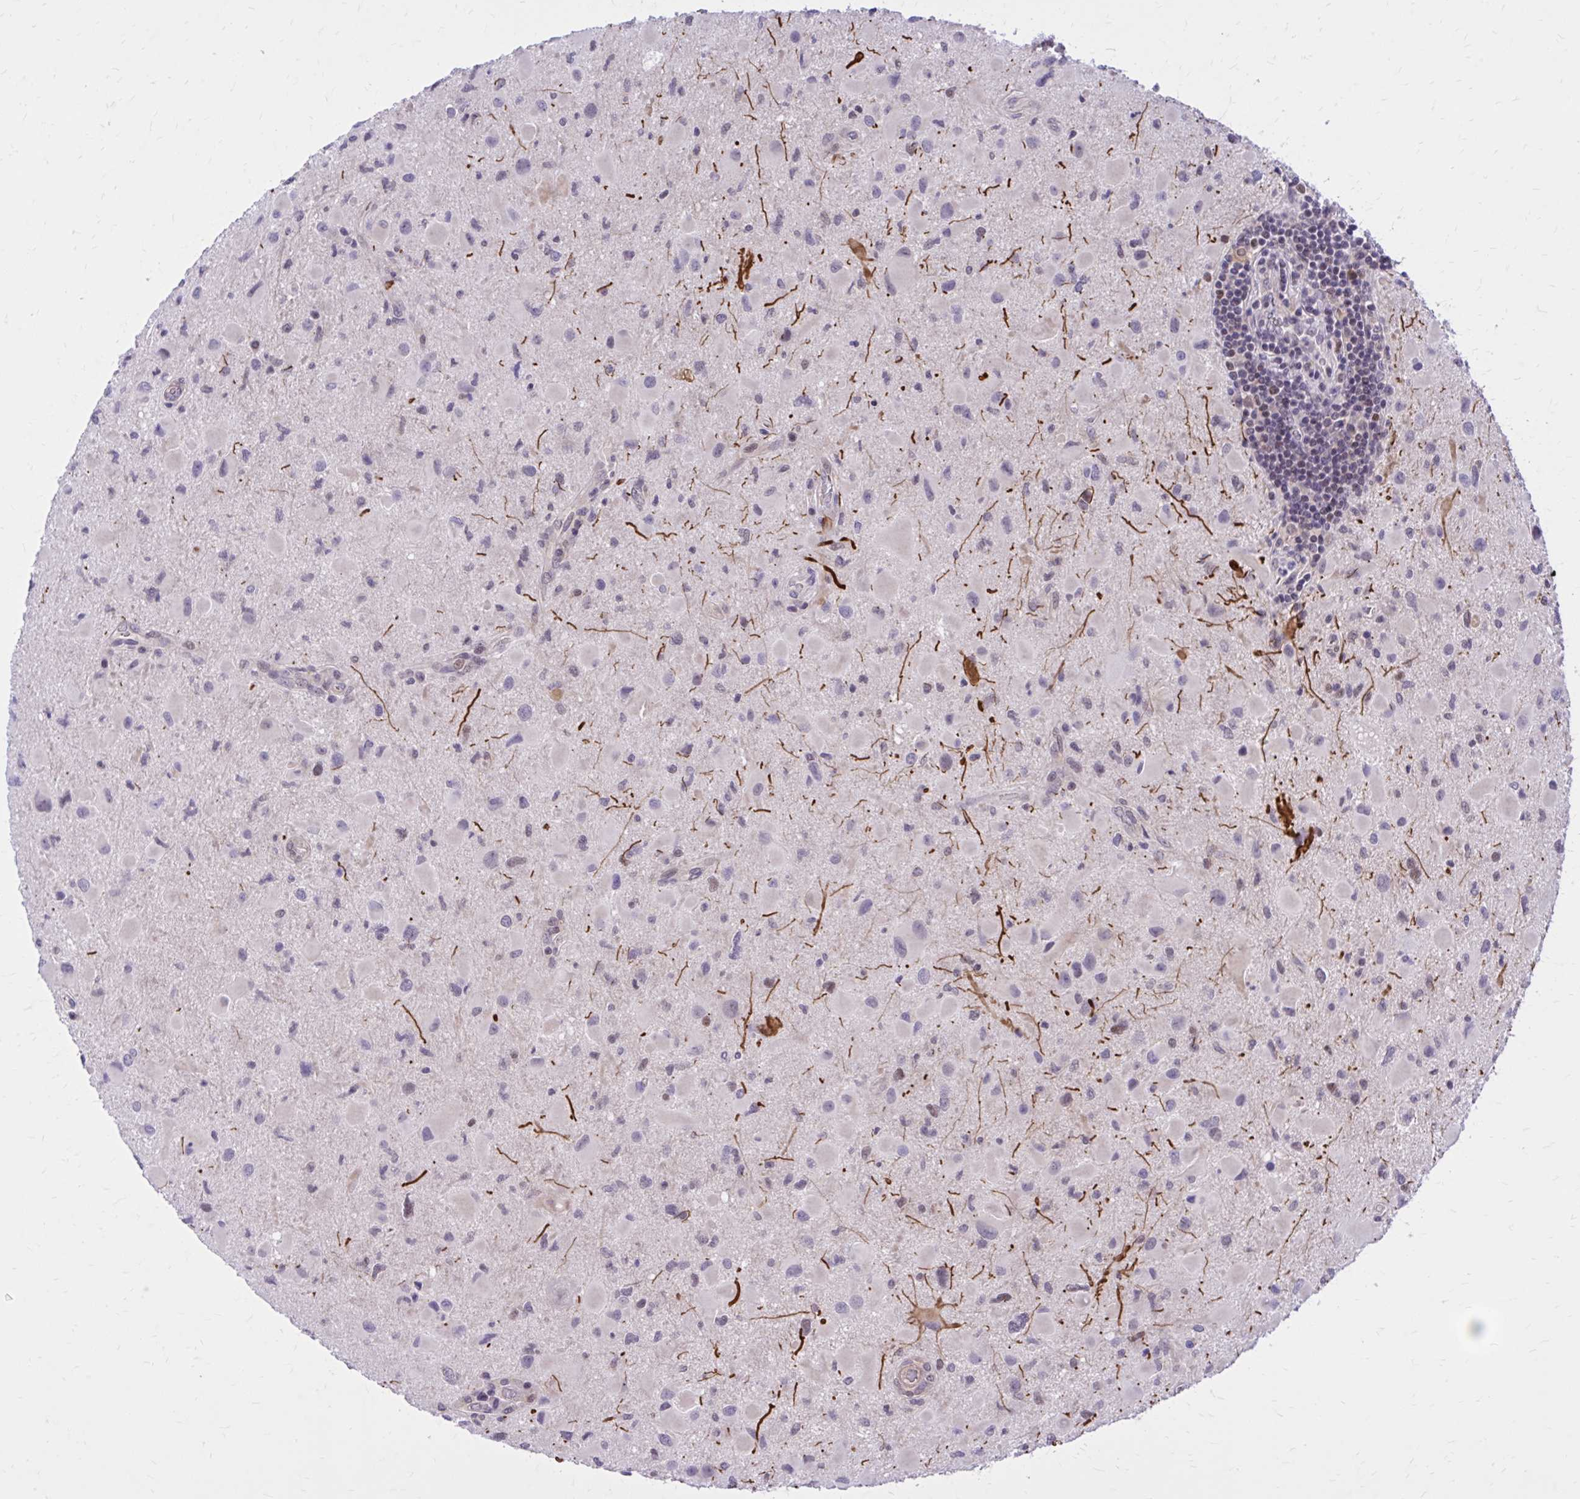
{"staining": {"intensity": "negative", "quantity": "none", "location": "none"}, "tissue": "glioma", "cell_type": "Tumor cells", "image_type": "cancer", "snomed": [{"axis": "morphology", "description": "Glioma, malignant, Low grade"}, {"axis": "topography", "description": "Brain"}], "caption": "This is a micrograph of immunohistochemistry (IHC) staining of glioma, which shows no staining in tumor cells. (DAB (3,3'-diaminobenzidine) IHC visualized using brightfield microscopy, high magnification).", "gene": "ZBTB25", "patient": {"sex": "female", "age": 32}}